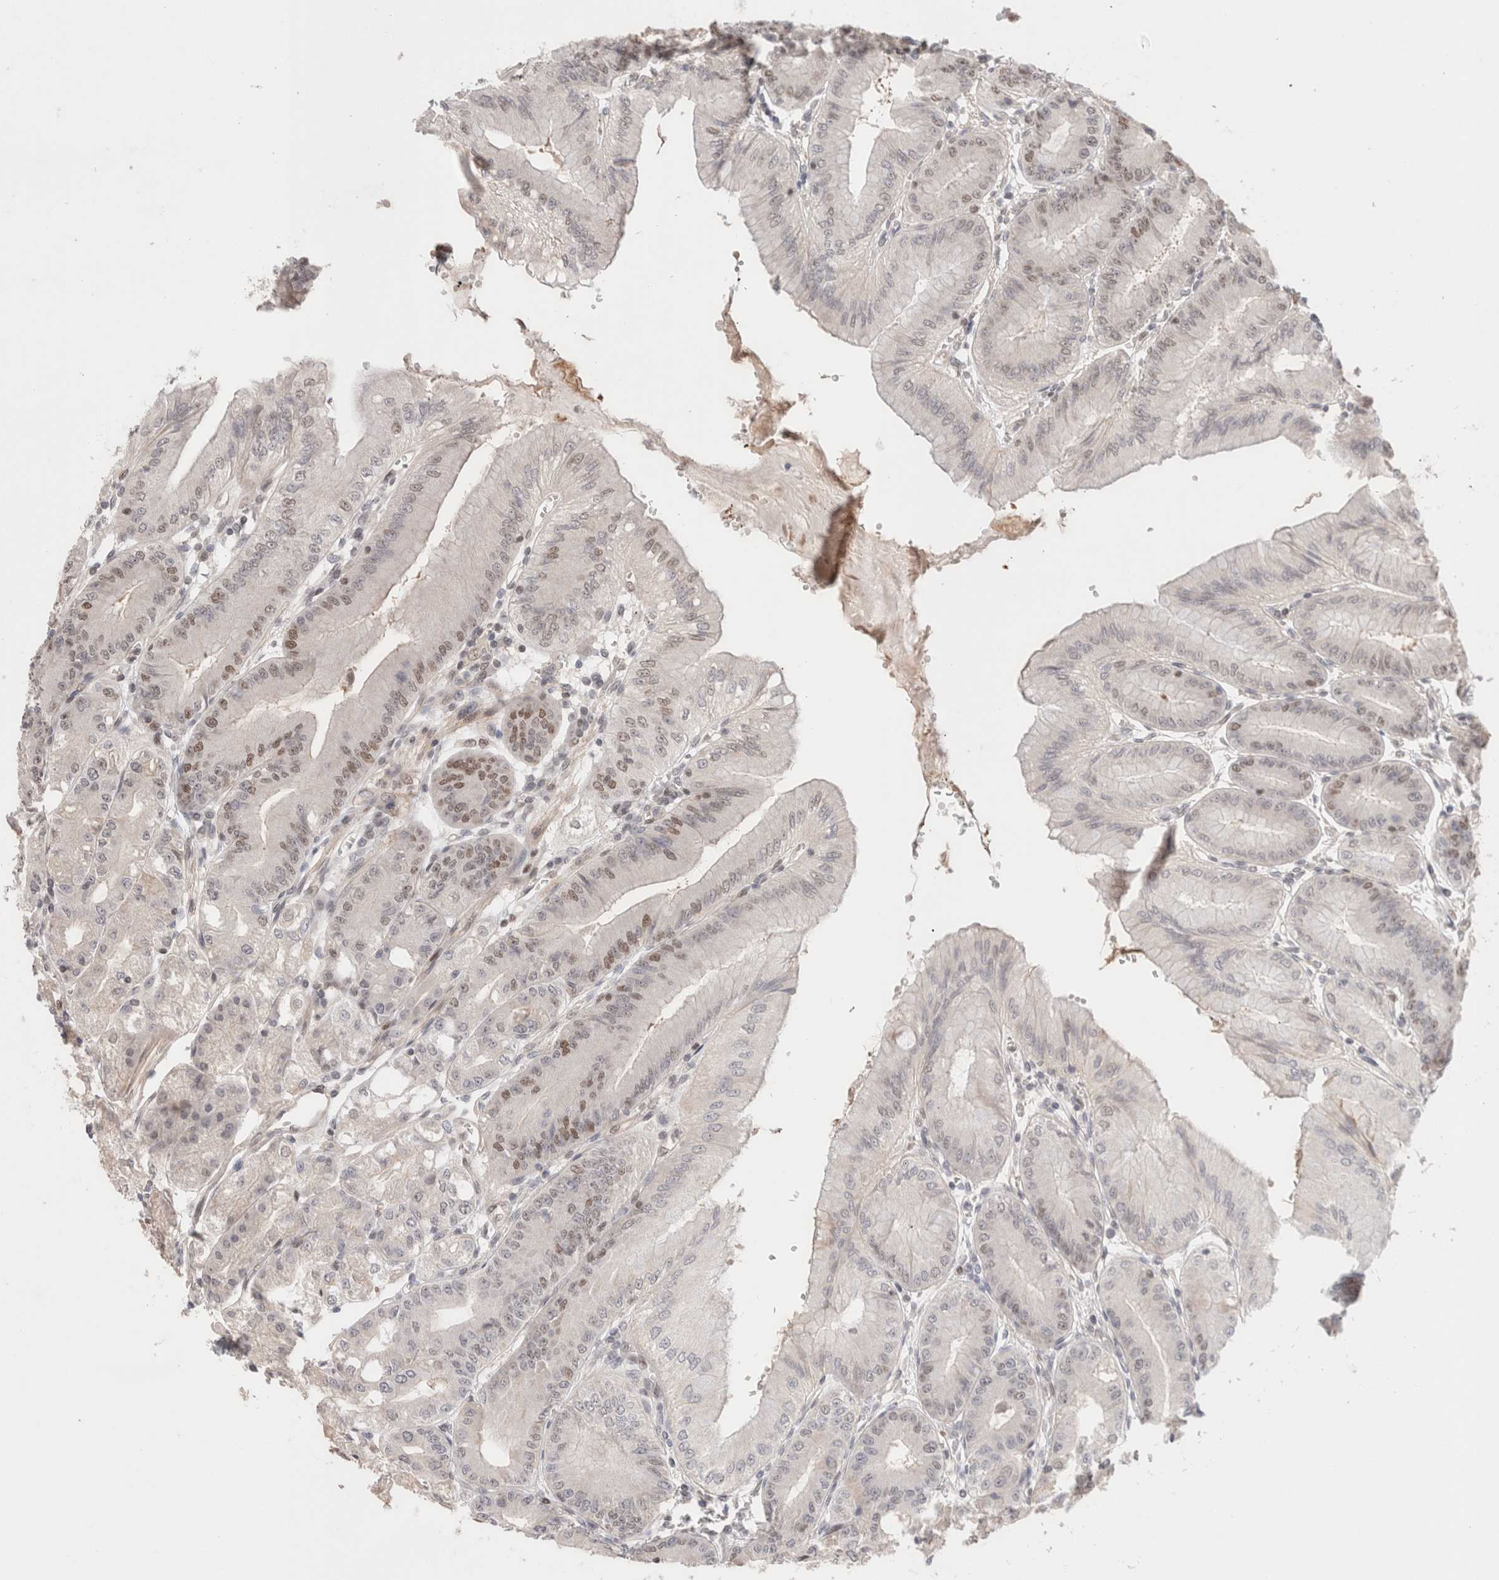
{"staining": {"intensity": "moderate", "quantity": "25%-75%", "location": "nuclear"}, "tissue": "stomach", "cell_type": "Glandular cells", "image_type": "normal", "snomed": [{"axis": "morphology", "description": "Normal tissue, NOS"}, {"axis": "topography", "description": "Stomach, lower"}], "caption": "Protein expression analysis of unremarkable human stomach reveals moderate nuclear expression in approximately 25%-75% of glandular cells. (DAB IHC, brown staining for protein, blue staining for nuclei).", "gene": "GATAD2A", "patient": {"sex": "male", "age": 71}}